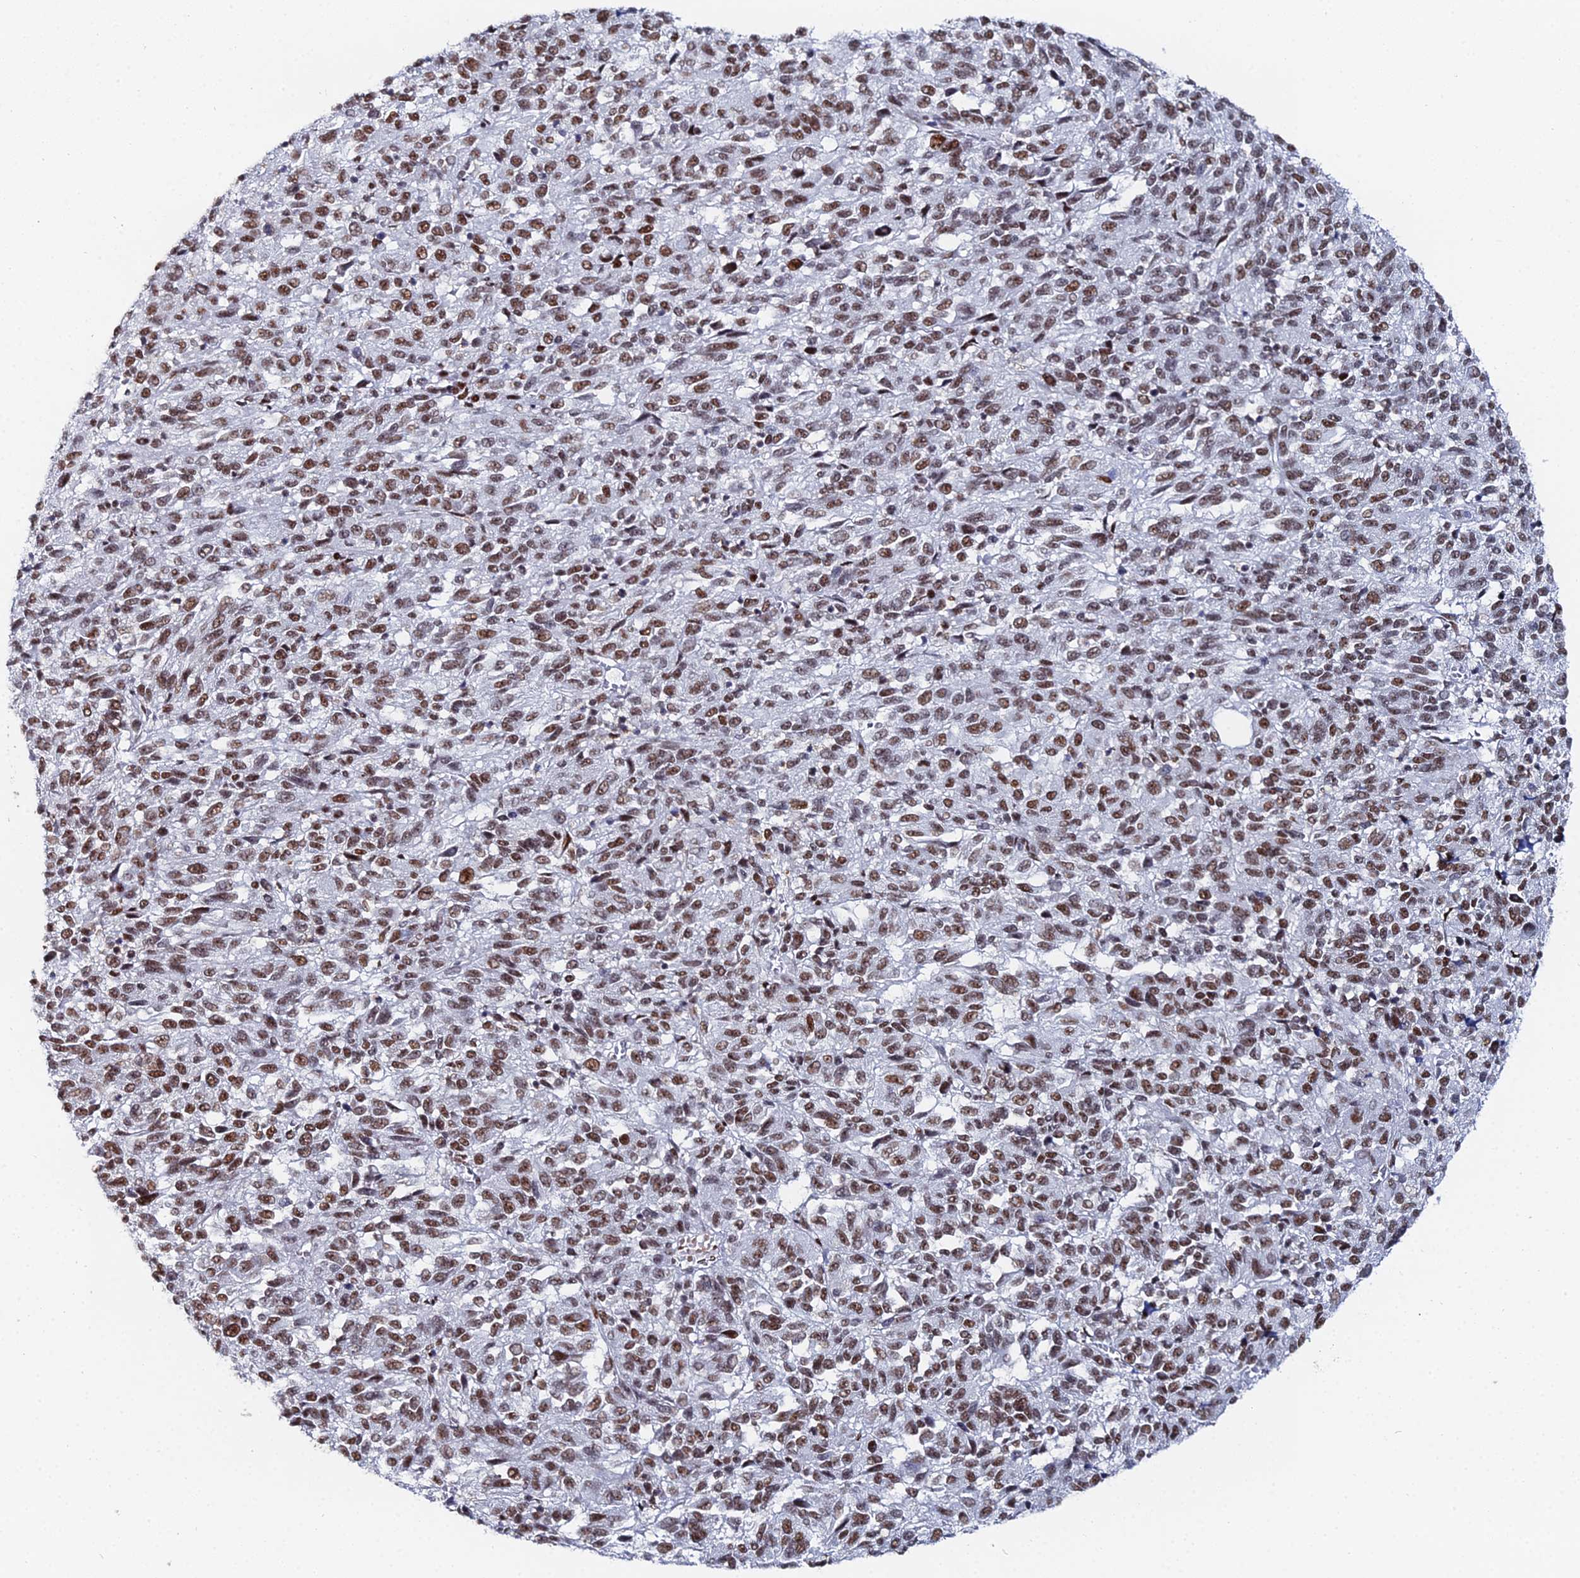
{"staining": {"intensity": "moderate", "quantity": ">75%", "location": "nuclear"}, "tissue": "melanoma", "cell_type": "Tumor cells", "image_type": "cancer", "snomed": [{"axis": "morphology", "description": "Malignant melanoma, Metastatic site"}, {"axis": "topography", "description": "Lung"}], "caption": "A high-resolution histopathology image shows immunohistochemistry staining of melanoma, which displays moderate nuclear positivity in about >75% of tumor cells. The staining is performed using DAB brown chromogen to label protein expression. The nuclei are counter-stained blue using hematoxylin.", "gene": "GSC2", "patient": {"sex": "male", "age": 64}}